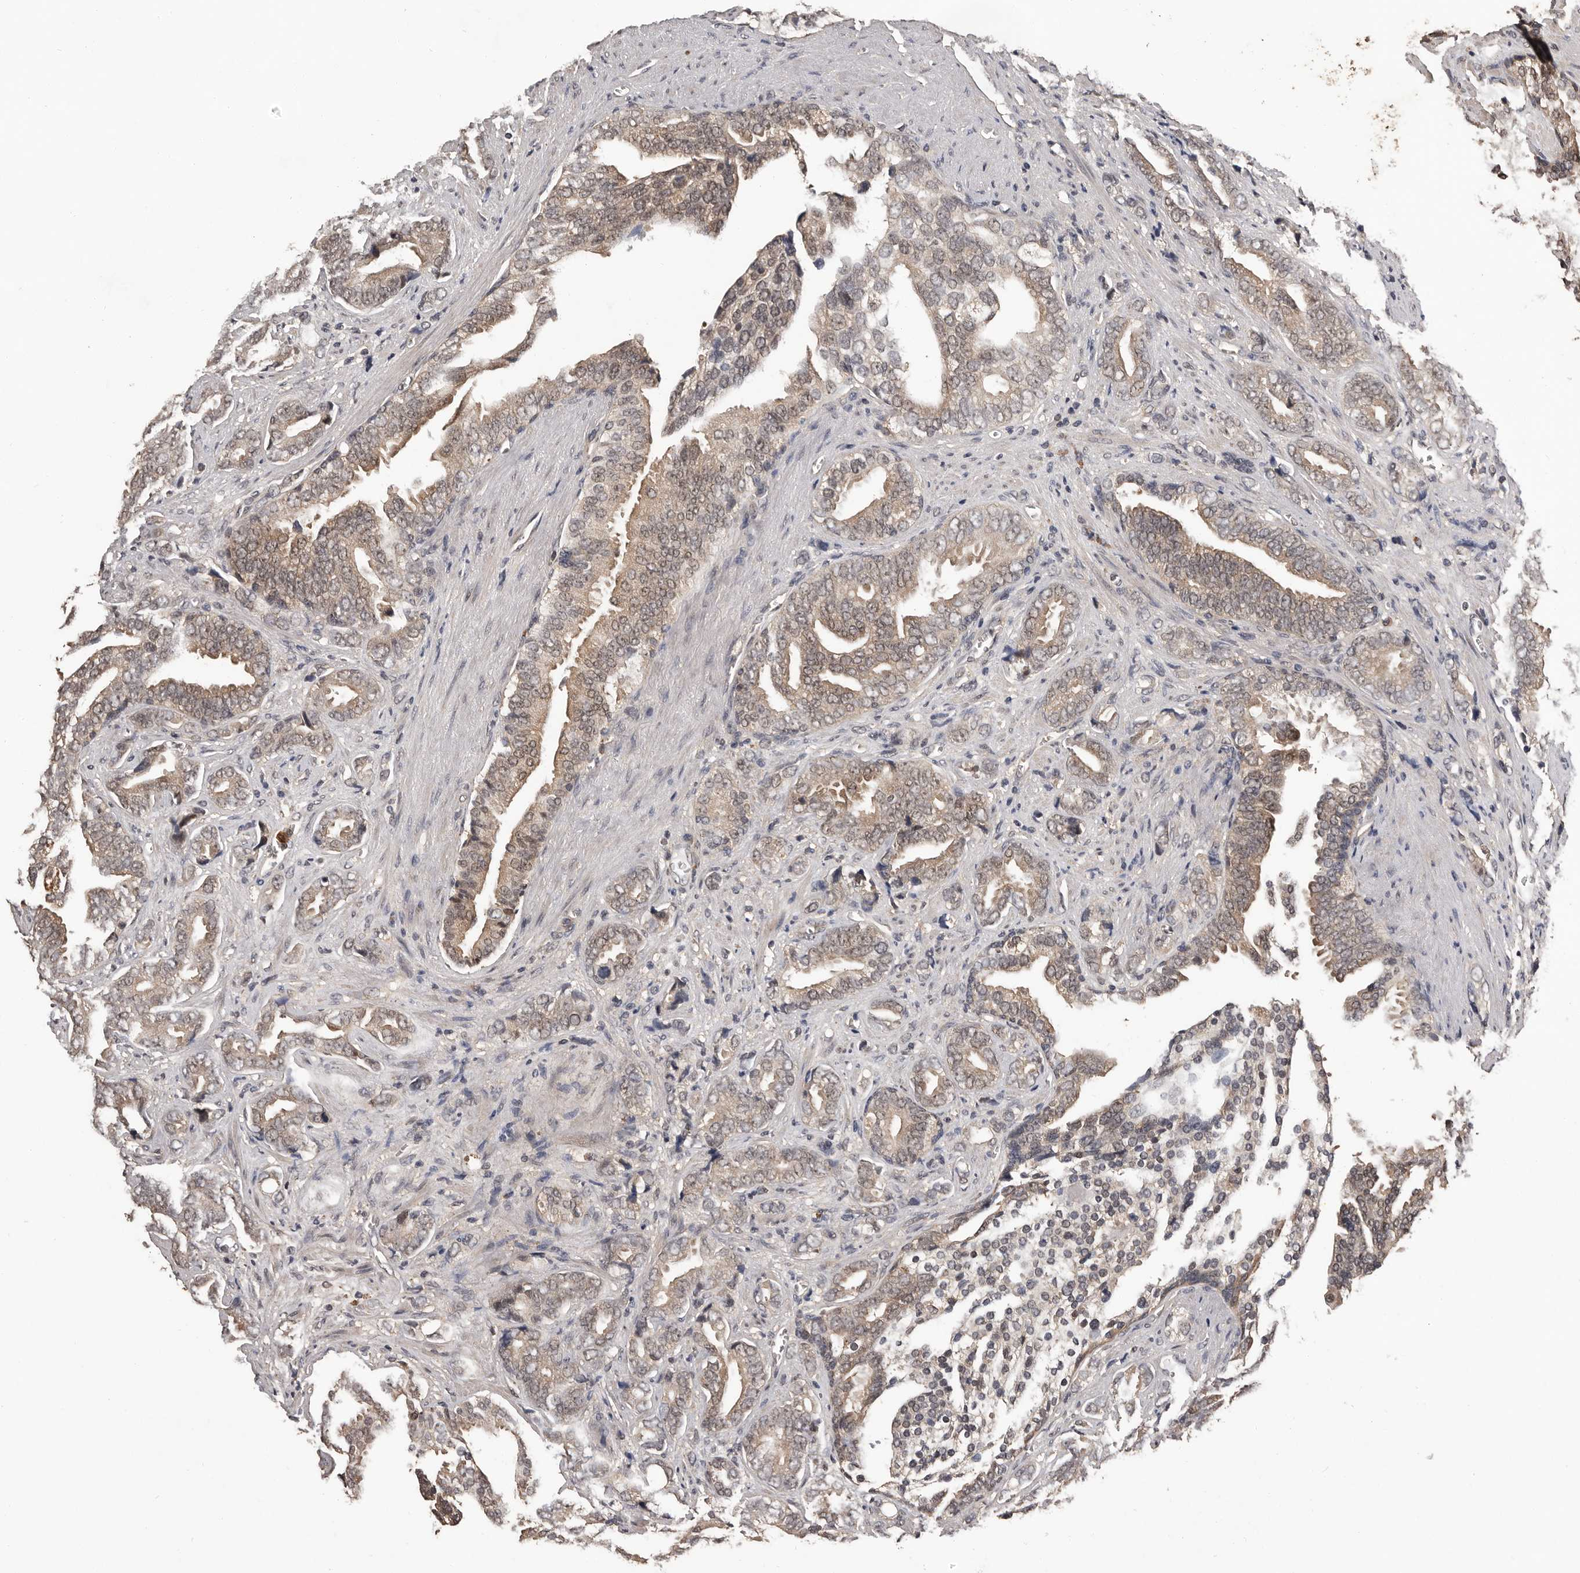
{"staining": {"intensity": "weak", "quantity": "25%-75%", "location": "cytoplasmic/membranous"}, "tissue": "prostate cancer", "cell_type": "Tumor cells", "image_type": "cancer", "snomed": [{"axis": "morphology", "description": "Adenocarcinoma, Medium grade"}, {"axis": "topography", "description": "Prostate"}], "caption": "Prostate medium-grade adenocarcinoma was stained to show a protein in brown. There is low levels of weak cytoplasmic/membranous staining in approximately 25%-75% of tumor cells.", "gene": "VPS37A", "patient": {"sex": "male", "age": 67}}